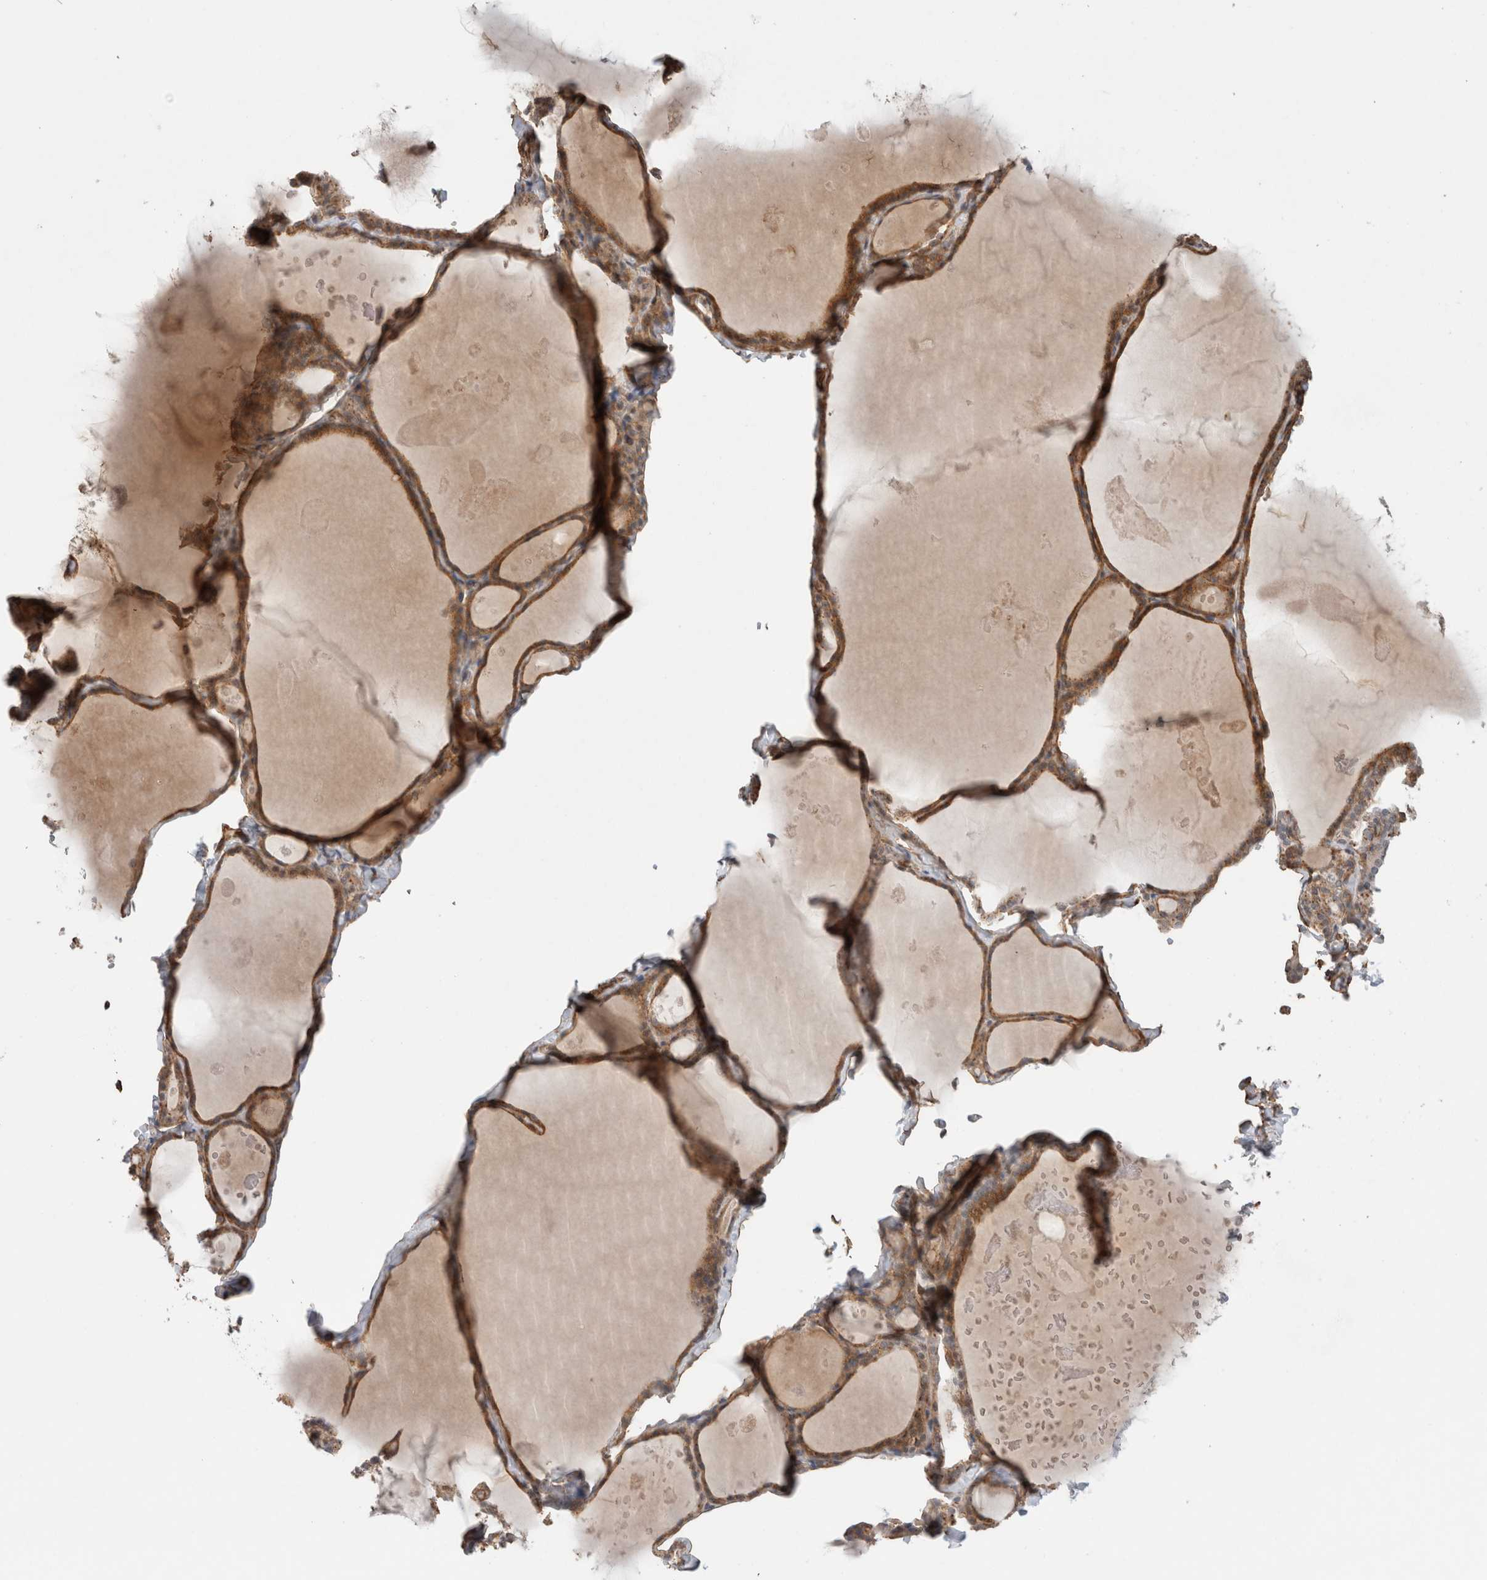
{"staining": {"intensity": "moderate", "quantity": ">75%", "location": "cytoplasmic/membranous"}, "tissue": "thyroid gland", "cell_type": "Glandular cells", "image_type": "normal", "snomed": [{"axis": "morphology", "description": "Normal tissue, NOS"}, {"axis": "topography", "description": "Thyroid gland"}], "caption": "A brown stain shows moderate cytoplasmic/membranous staining of a protein in glandular cells of normal thyroid gland.", "gene": "CAAP1", "patient": {"sex": "male", "age": 56}}